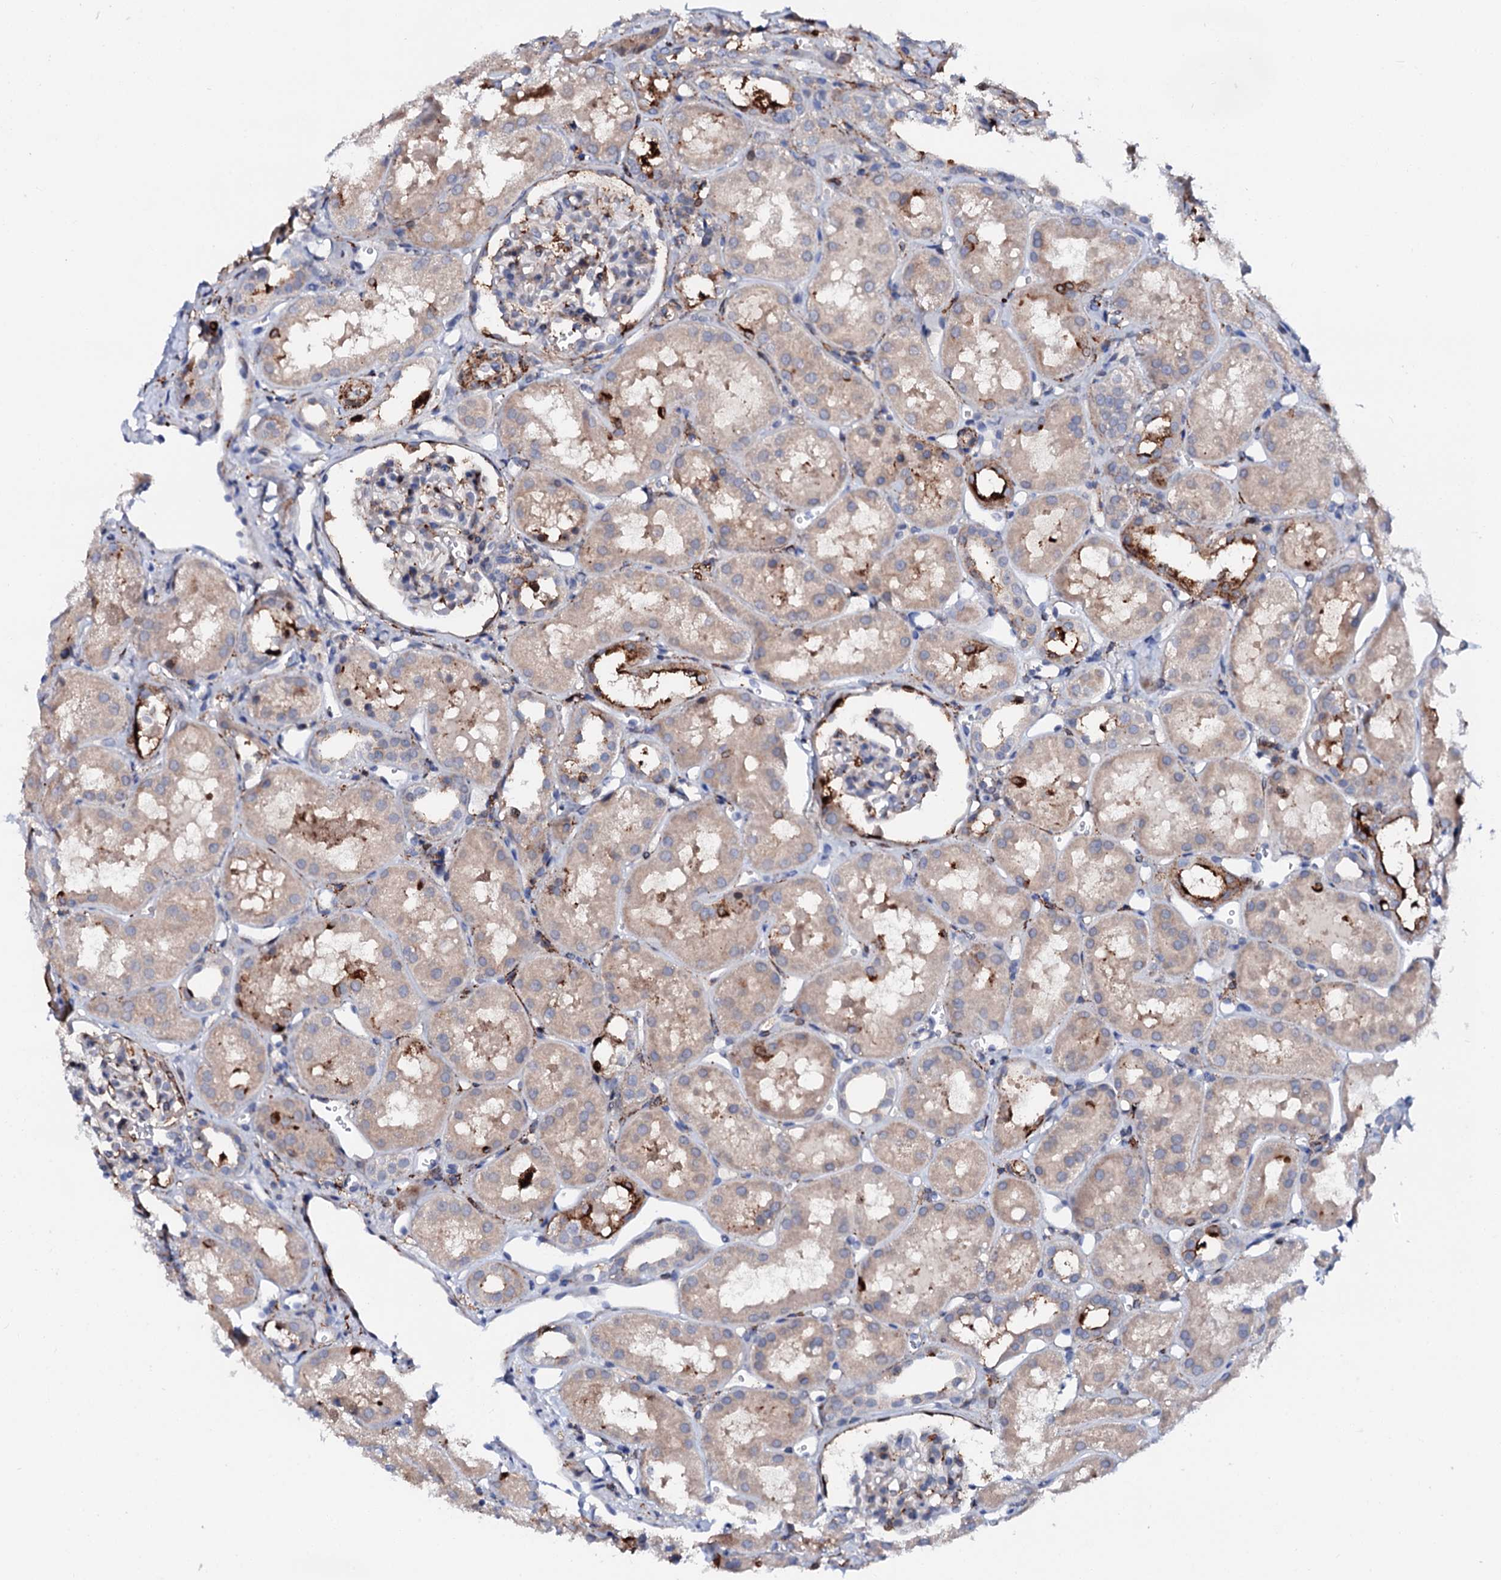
{"staining": {"intensity": "moderate", "quantity": "<25%", "location": "cytoplasmic/membranous"}, "tissue": "kidney", "cell_type": "Cells in glomeruli", "image_type": "normal", "snomed": [{"axis": "morphology", "description": "Normal tissue, NOS"}, {"axis": "topography", "description": "Kidney"}], "caption": "An immunohistochemistry photomicrograph of benign tissue is shown. Protein staining in brown shows moderate cytoplasmic/membranous positivity in kidney within cells in glomeruli. (DAB (3,3'-diaminobenzidine) IHC with brightfield microscopy, high magnification).", "gene": "MED13L", "patient": {"sex": "male", "age": 16}}